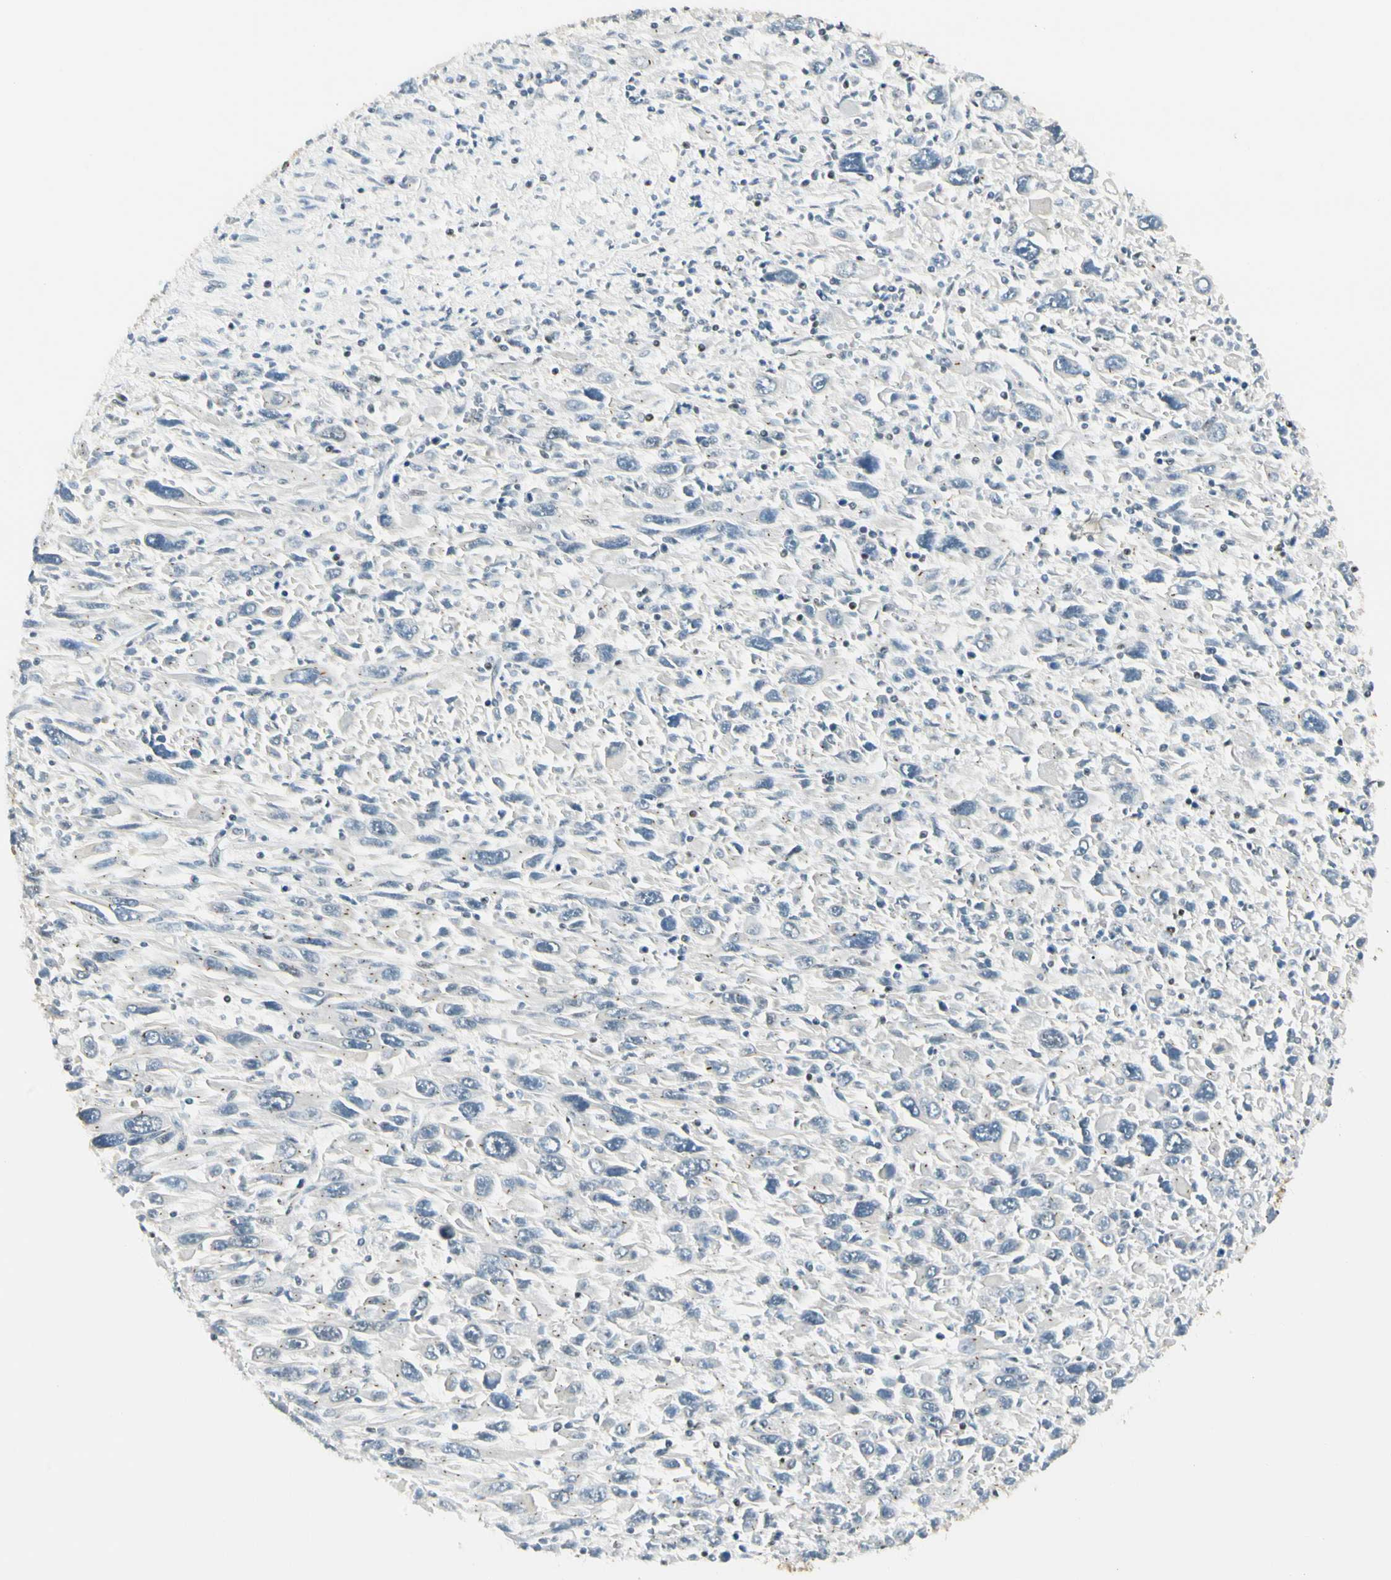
{"staining": {"intensity": "negative", "quantity": "none", "location": "none"}, "tissue": "melanoma", "cell_type": "Tumor cells", "image_type": "cancer", "snomed": [{"axis": "morphology", "description": "Malignant melanoma, Metastatic site"}, {"axis": "topography", "description": "Skin"}], "caption": "The image exhibits no significant expression in tumor cells of melanoma.", "gene": "ATXN1", "patient": {"sex": "female", "age": 56}}